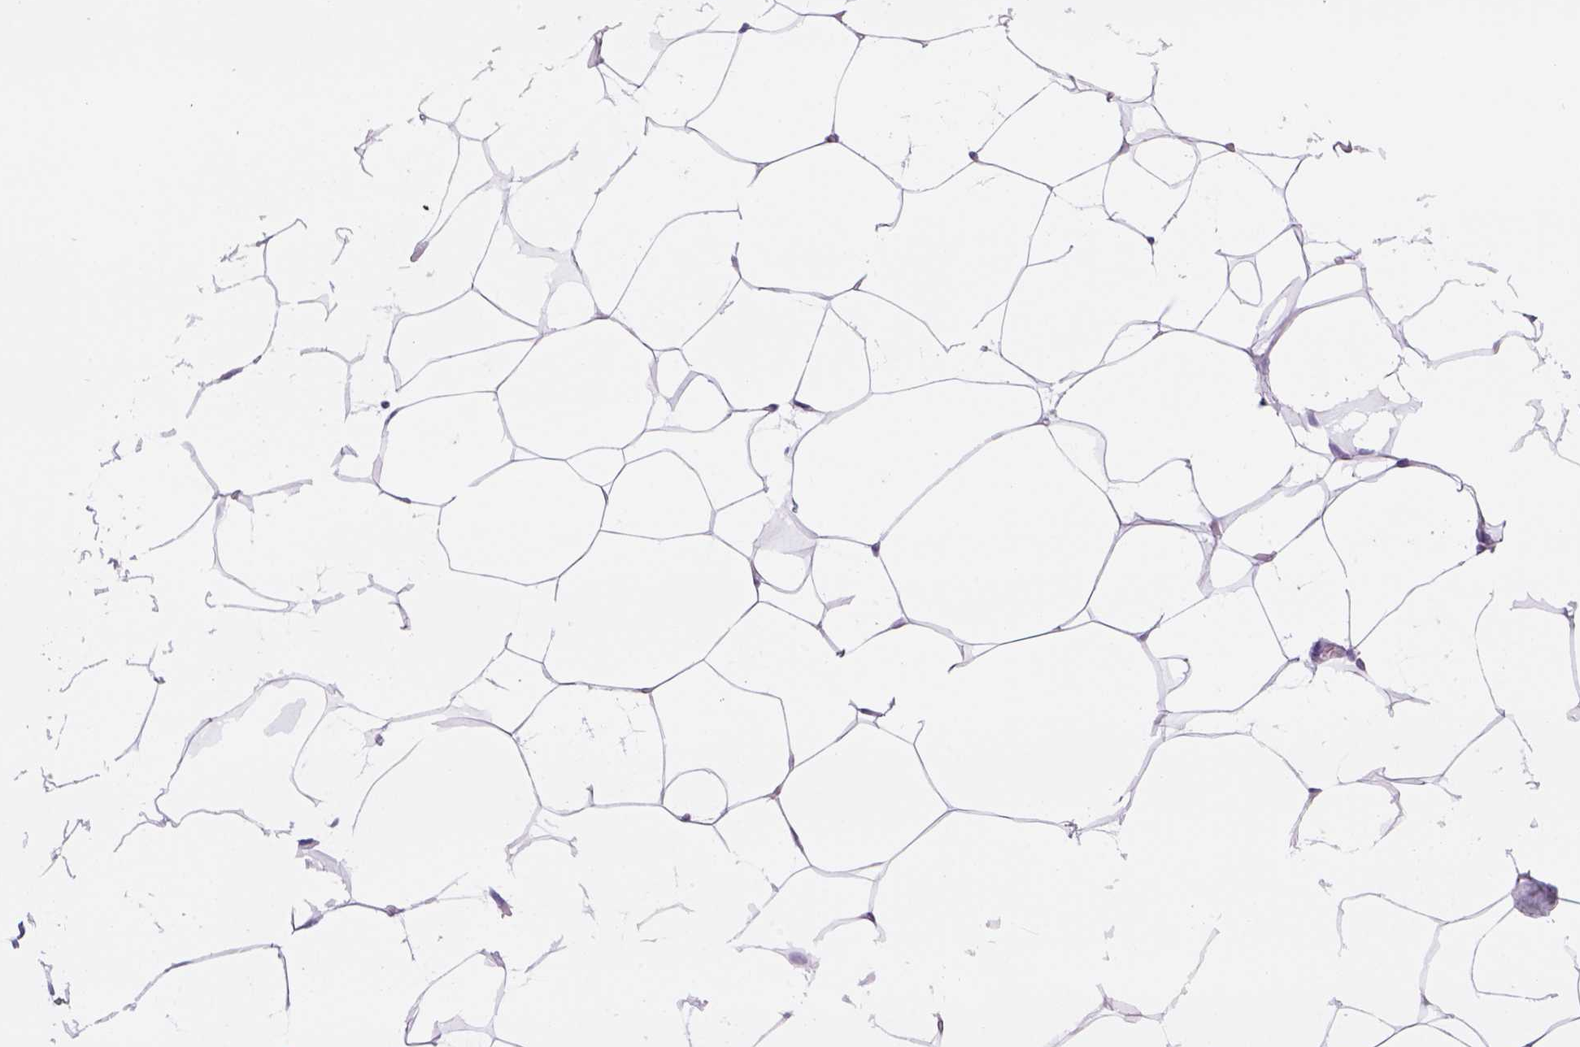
{"staining": {"intensity": "negative", "quantity": "none", "location": "none"}, "tissue": "breast", "cell_type": "Adipocytes", "image_type": "normal", "snomed": [{"axis": "morphology", "description": "Normal tissue, NOS"}, {"axis": "topography", "description": "Breast"}], "caption": "The histopathology image demonstrates no significant positivity in adipocytes of breast.", "gene": "TENM4", "patient": {"sex": "female", "age": 32}}